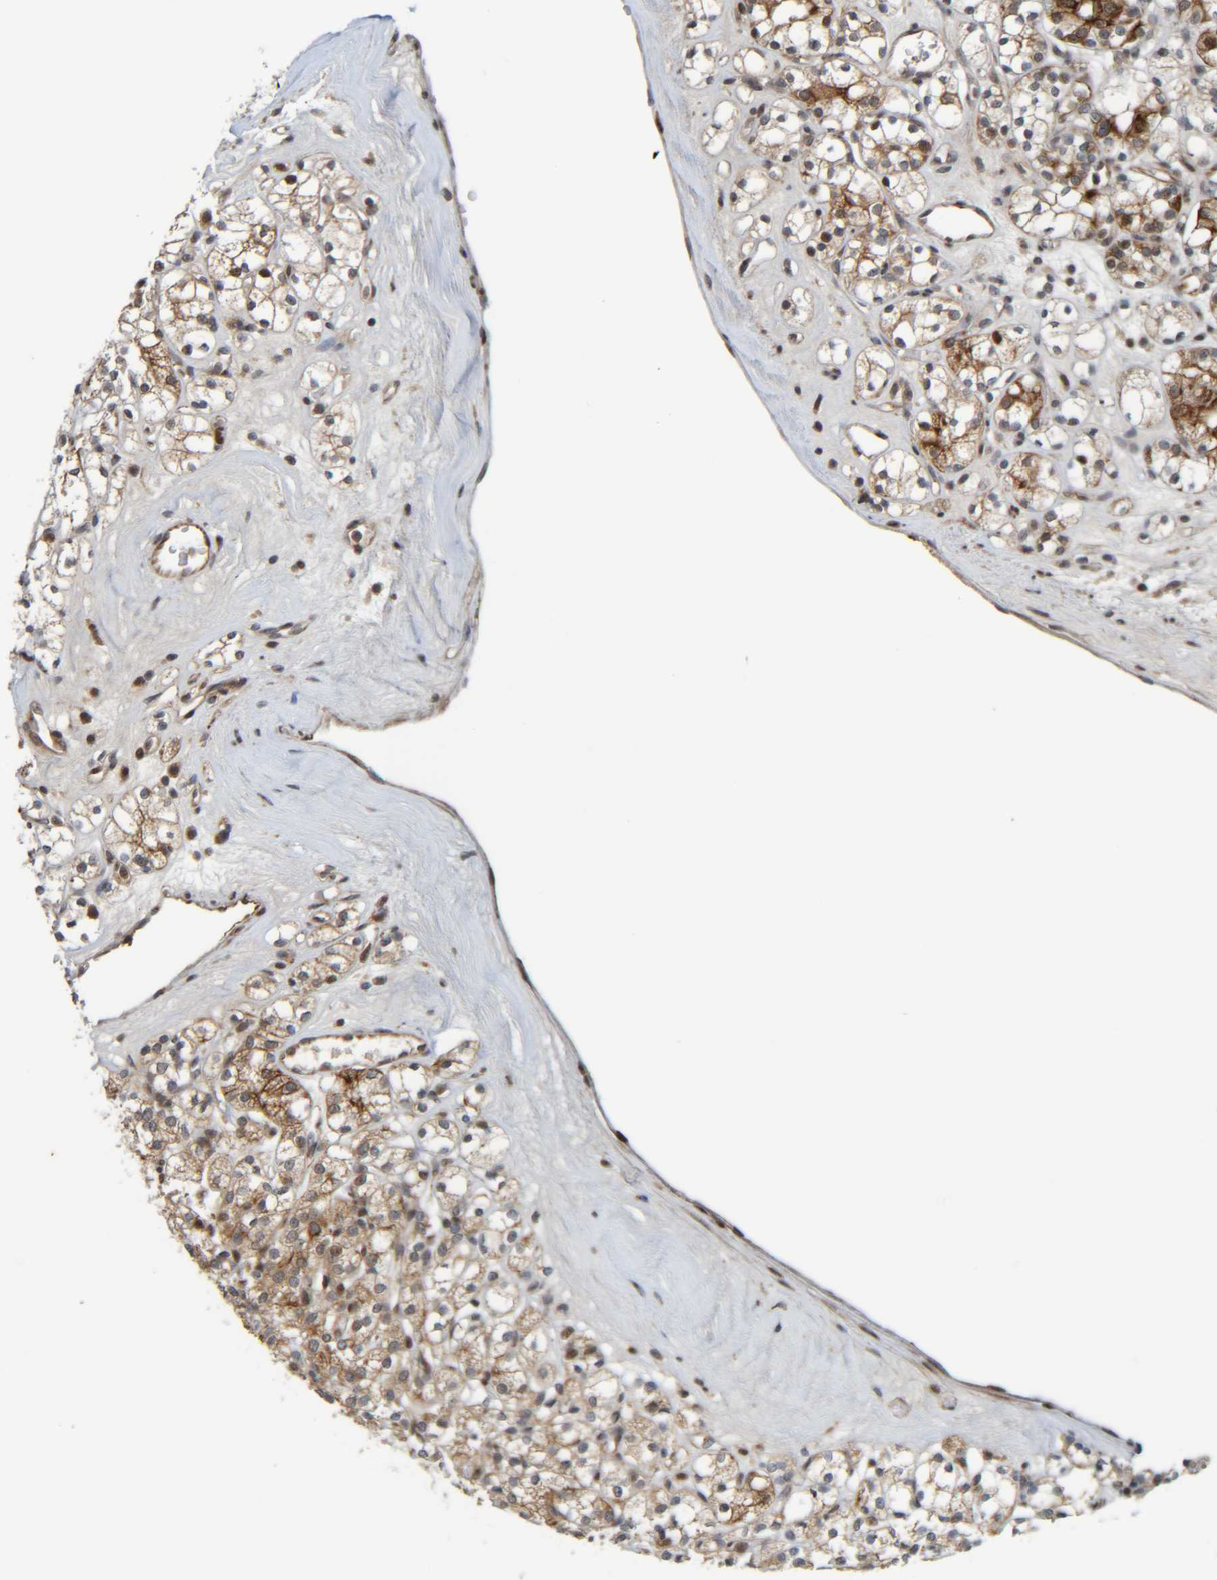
{"staining": {"intensity": "moderate", "quantity": "25%-75%", "location": "cytoplasmic/membranous"}, "tissue": "renal cancer", "cell_type": "Tumor cells", "image_type": "cancer", "snomed": [{"axis": "morphology", "description": "Adenocarcinoma, NOS"}, {"axis": "topography", "description": "Kidney"}], "caption": "Approximately 25%-75% of tumor cells in renal adenocarcinoma display moderate cytoplasmic/membranous protein positivity as visualized by brown immunohistochemical staining.", "gene": "CCDC57", "patient": {"sex": "male", "age": 77}}